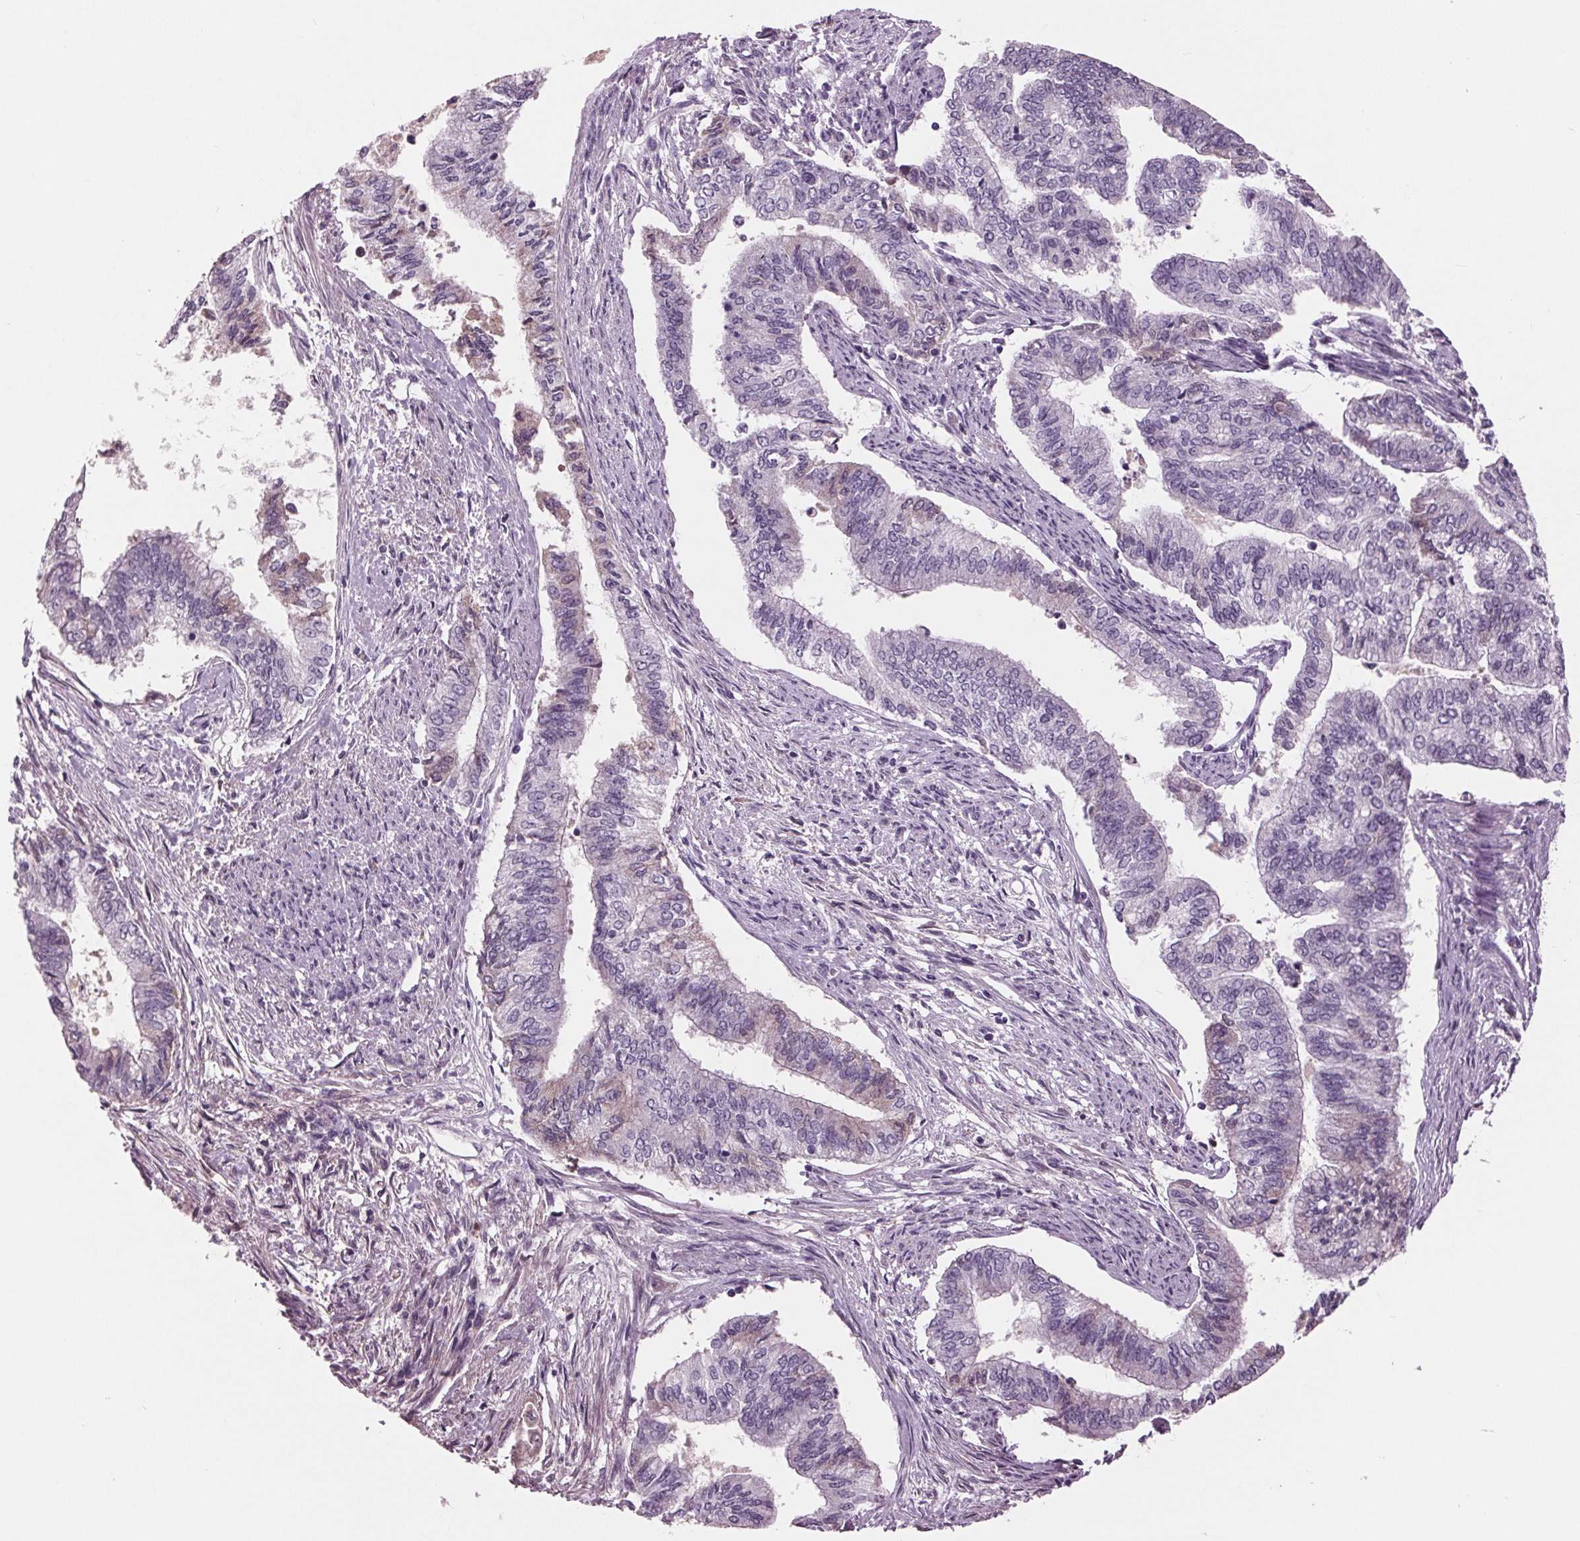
{"staining": {"intensity": "weak", "quantity": "<25%", "location": "cytoplasmic/membranous"}, "tissue": "endometrial cancer", "cell_type": "Tumor cells", "image_type": "cancer", "snomed": [{"axis": "morphology", "description": "Adenocarcinoma, NOS"}, {"axis": "topography", "description": "Endometrium"}], "caption": "Image shows no significant protein positivity in tumor cells of endometrial cancer (adenocarcinoma). Nuclei are stained in blue.", "gene": "C6", "patient": {"sex": "female", "age": 65}}